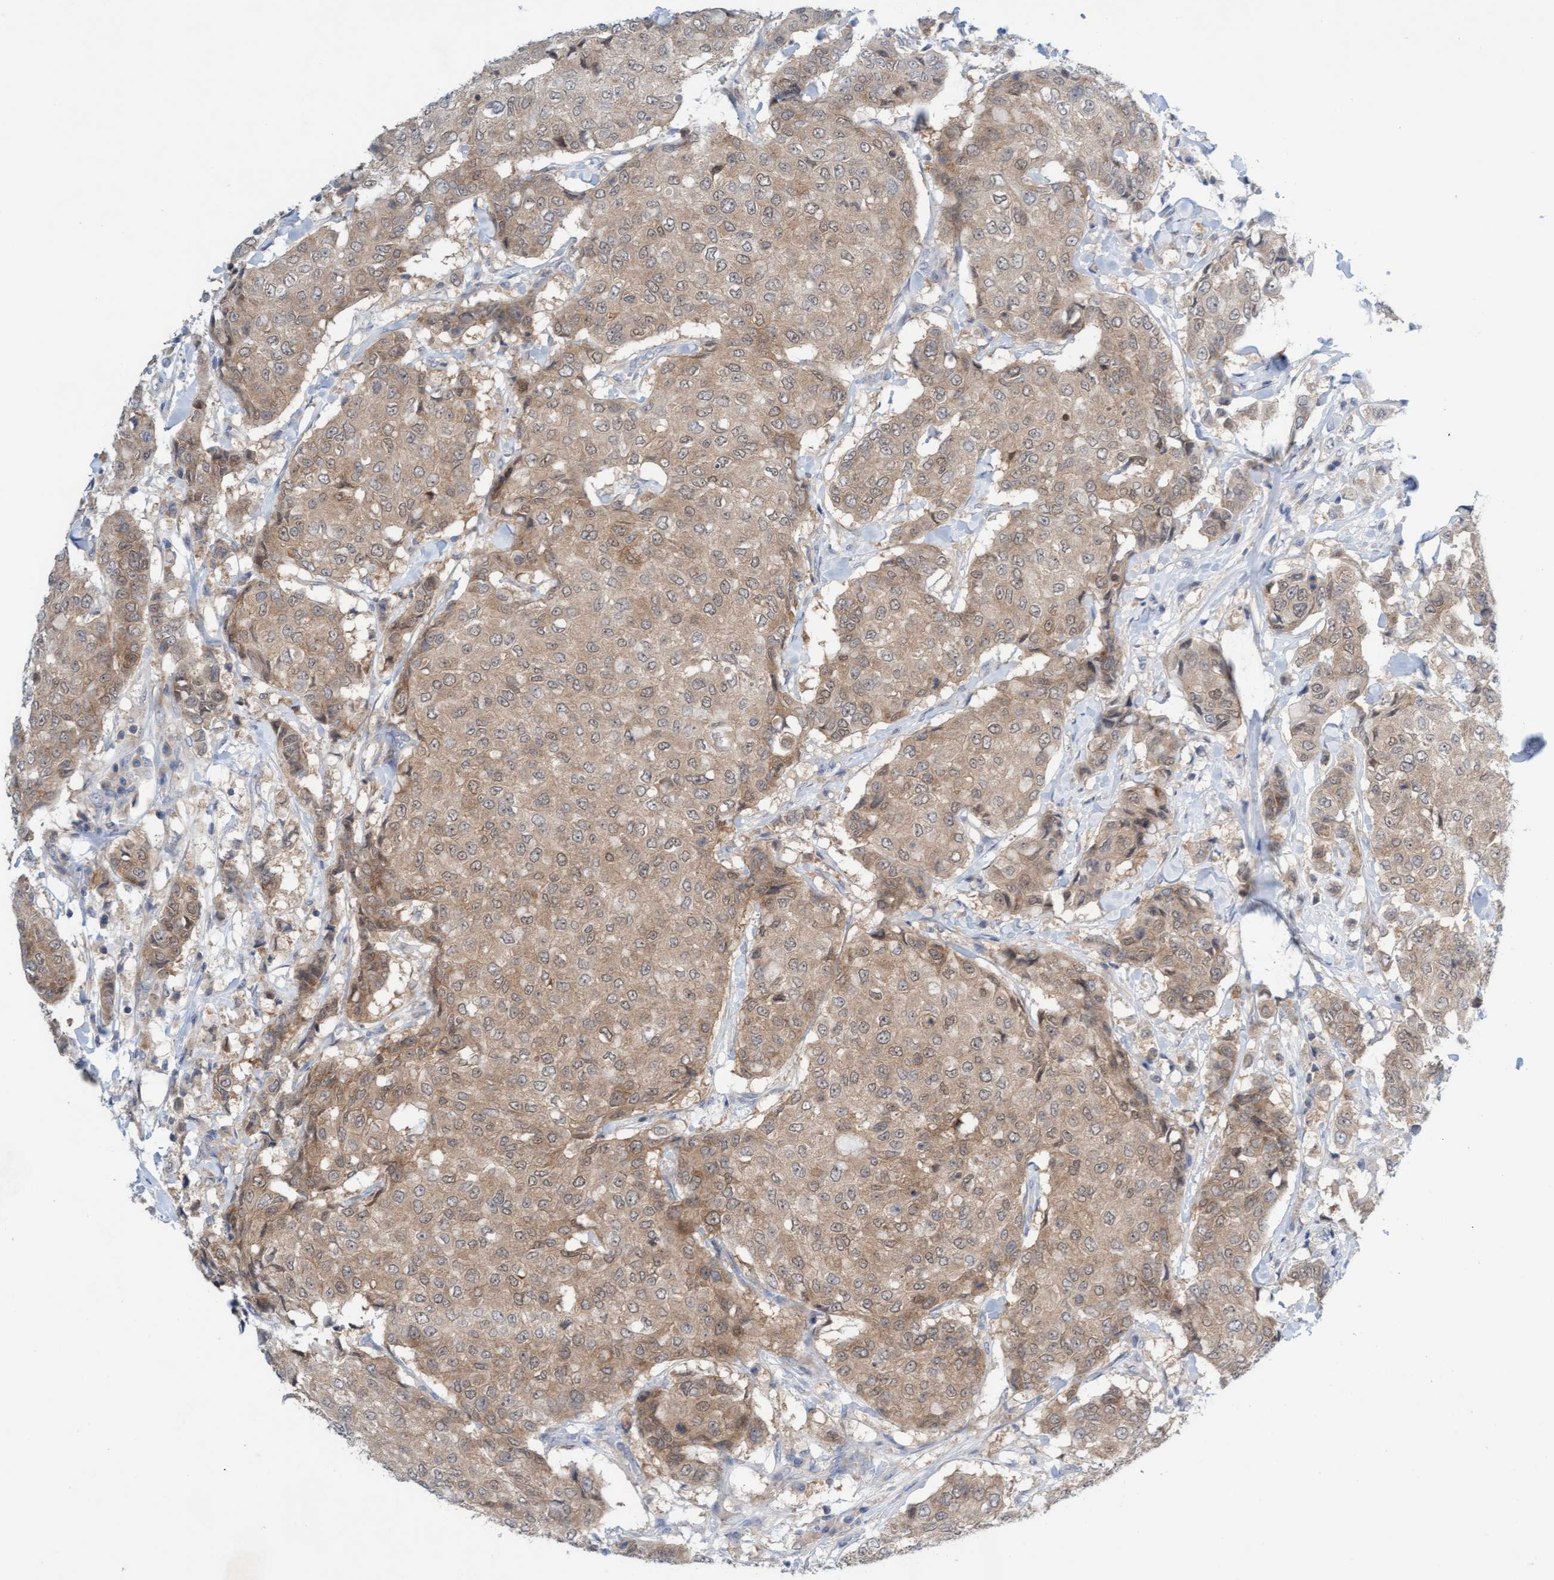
{"staining": {"intensity": "weak", "quantity": ">75%", "location": "cytoplasmic/membranous"}, "tissue": "breast cancer", "cell_type": "Tumor cells", "image_type": "cancer", "snomed": [{"axis": "morphology", "description": "Duct carcinoma"}, {"axis": "topography", "description": "Breast"}], "caption": "A high-resolution micrograph shows IHC staining of breast cancer, which displays weak cytoplasmic/membranous staining in approximately >75% of tumor cells.", "gene": "AMZ2", "patient": {"sex": "female", "age": 27}}